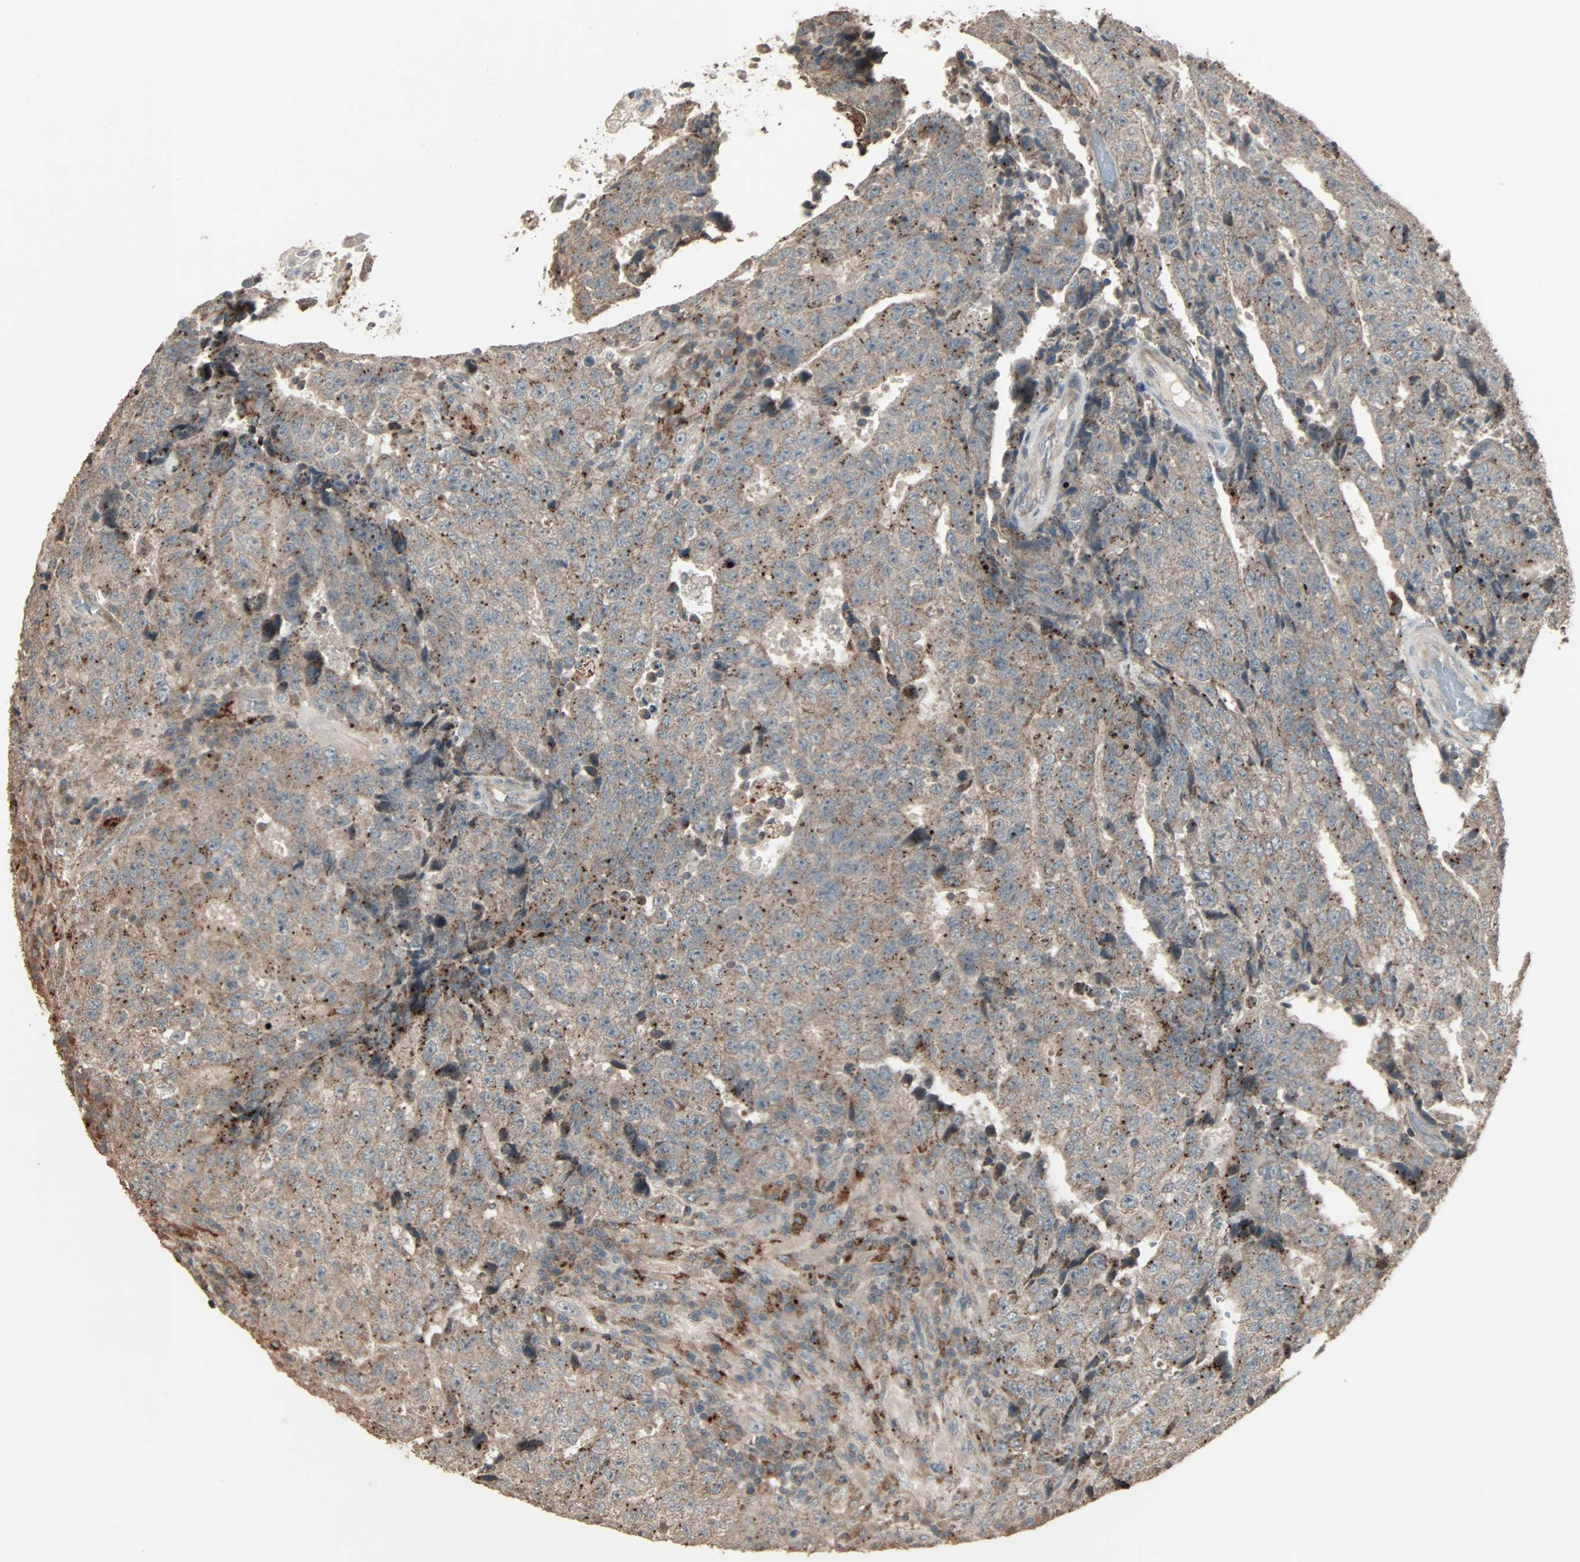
{"staining": {"intensity": "weak", "quantity": ">75%", "location": "cytoplasmic/membranous"}, "tissue": "testis cancer", "cell_type": "Tumor cells", "image_type": "cancer", "snomed": [{"axis": "morphology", "description": "Necrosis, NOS"}, {"axis": "morphology", "description": "Carcinoma, Embryonal, NOS"}, {"axis": "topography", "description": "Testis"}], "caption": "Protein analysis of testis cancer (embryonal carcinoma) tissue exhibits weak cytoplasmic/membranous staining in about >75% of tumor cells.", "gene": "CALCRL", "patient": {"sex": "male", "age": 19}}